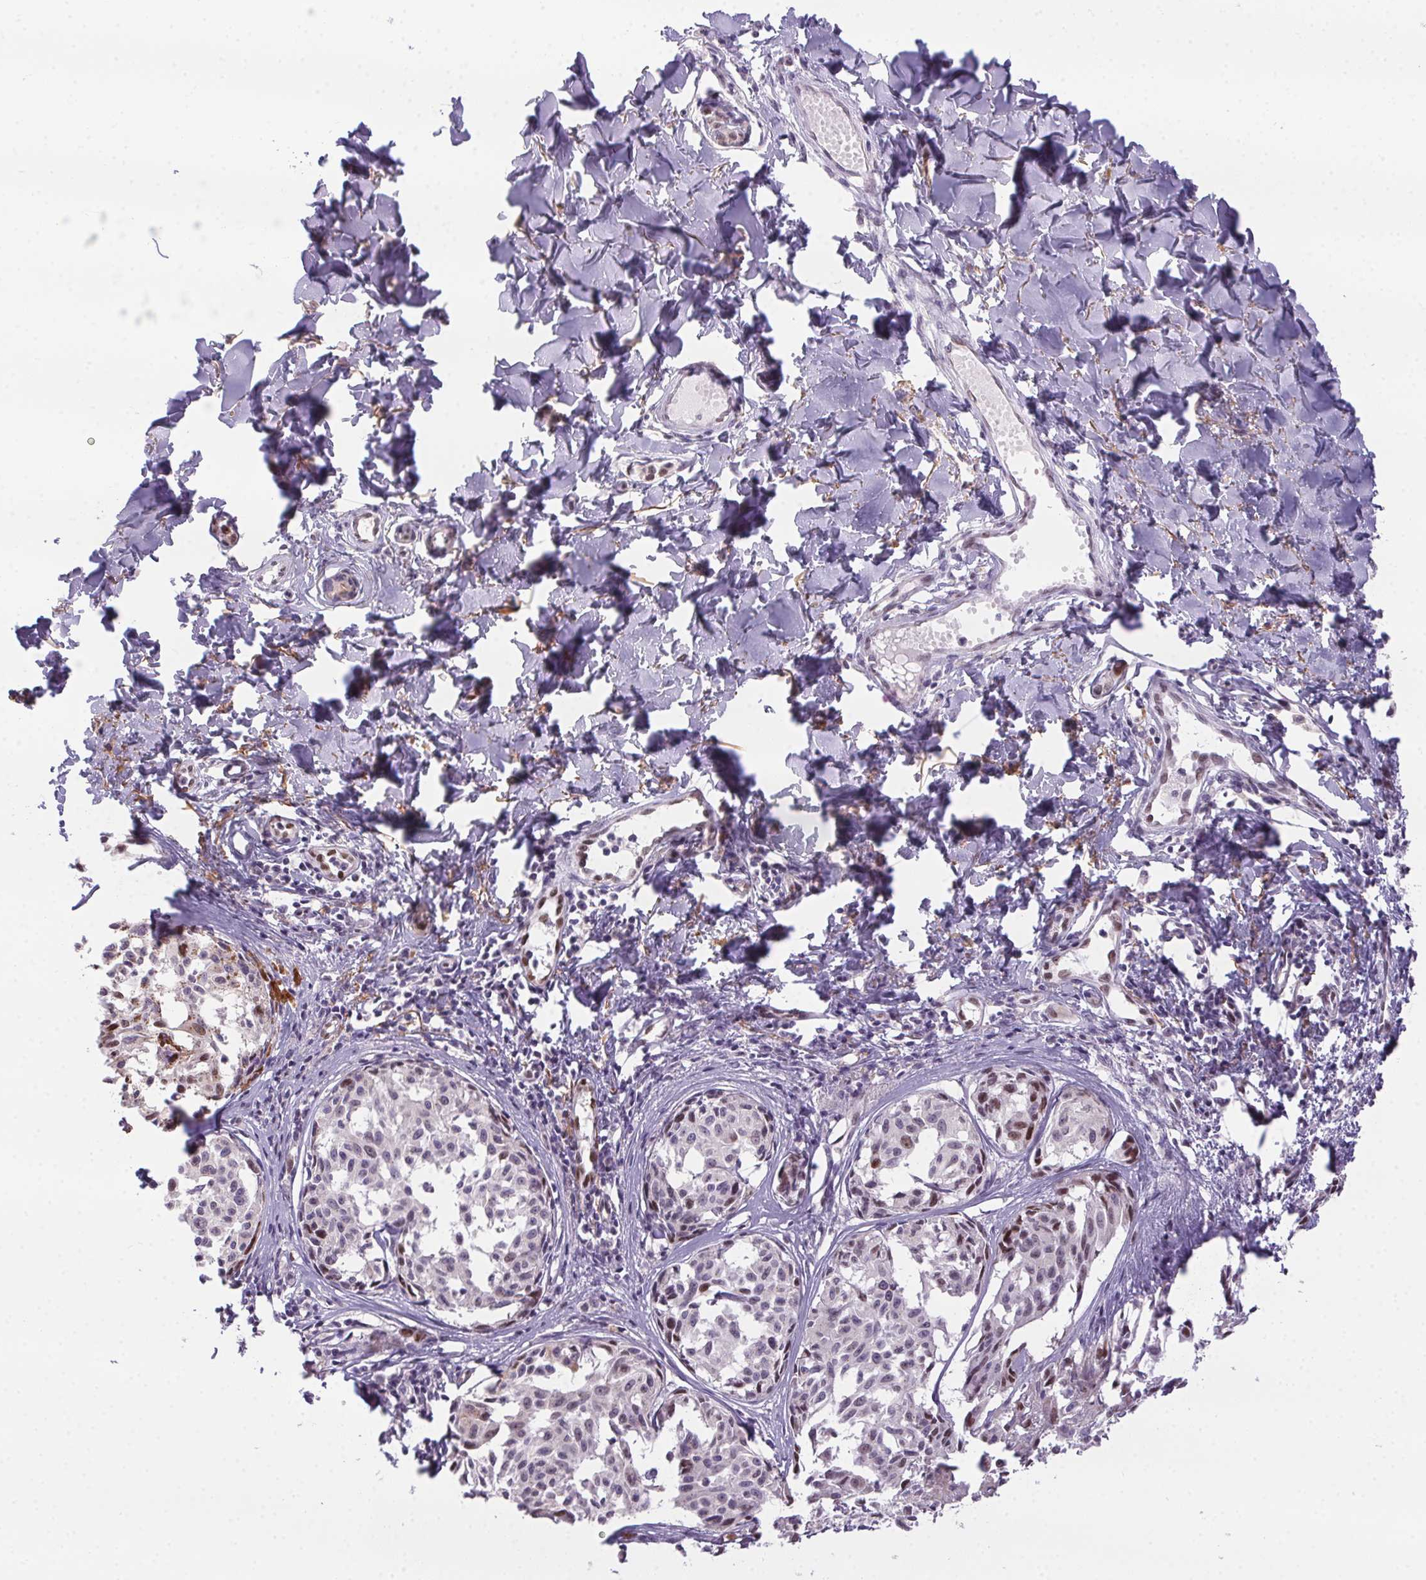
{"staining": {"intensity": "moderate", "quantity": "<25%", "location": "nuclear"}, "tissue": "melanoma", "cell_type": "Tumor cells", "image_type": "cancer", "snomed": [{"axis": "morphology", "description": "Malignant melanoma, NOS"}, {"axis": "topography", "description": "Skin"}], "caption": "Human melanoma stained for a protein (brown) reveals moderate nuclear positive staining in approximately <25% of tumor cells.", "gene": "SP9", "patient": {"sex": "male", "age": 51}}